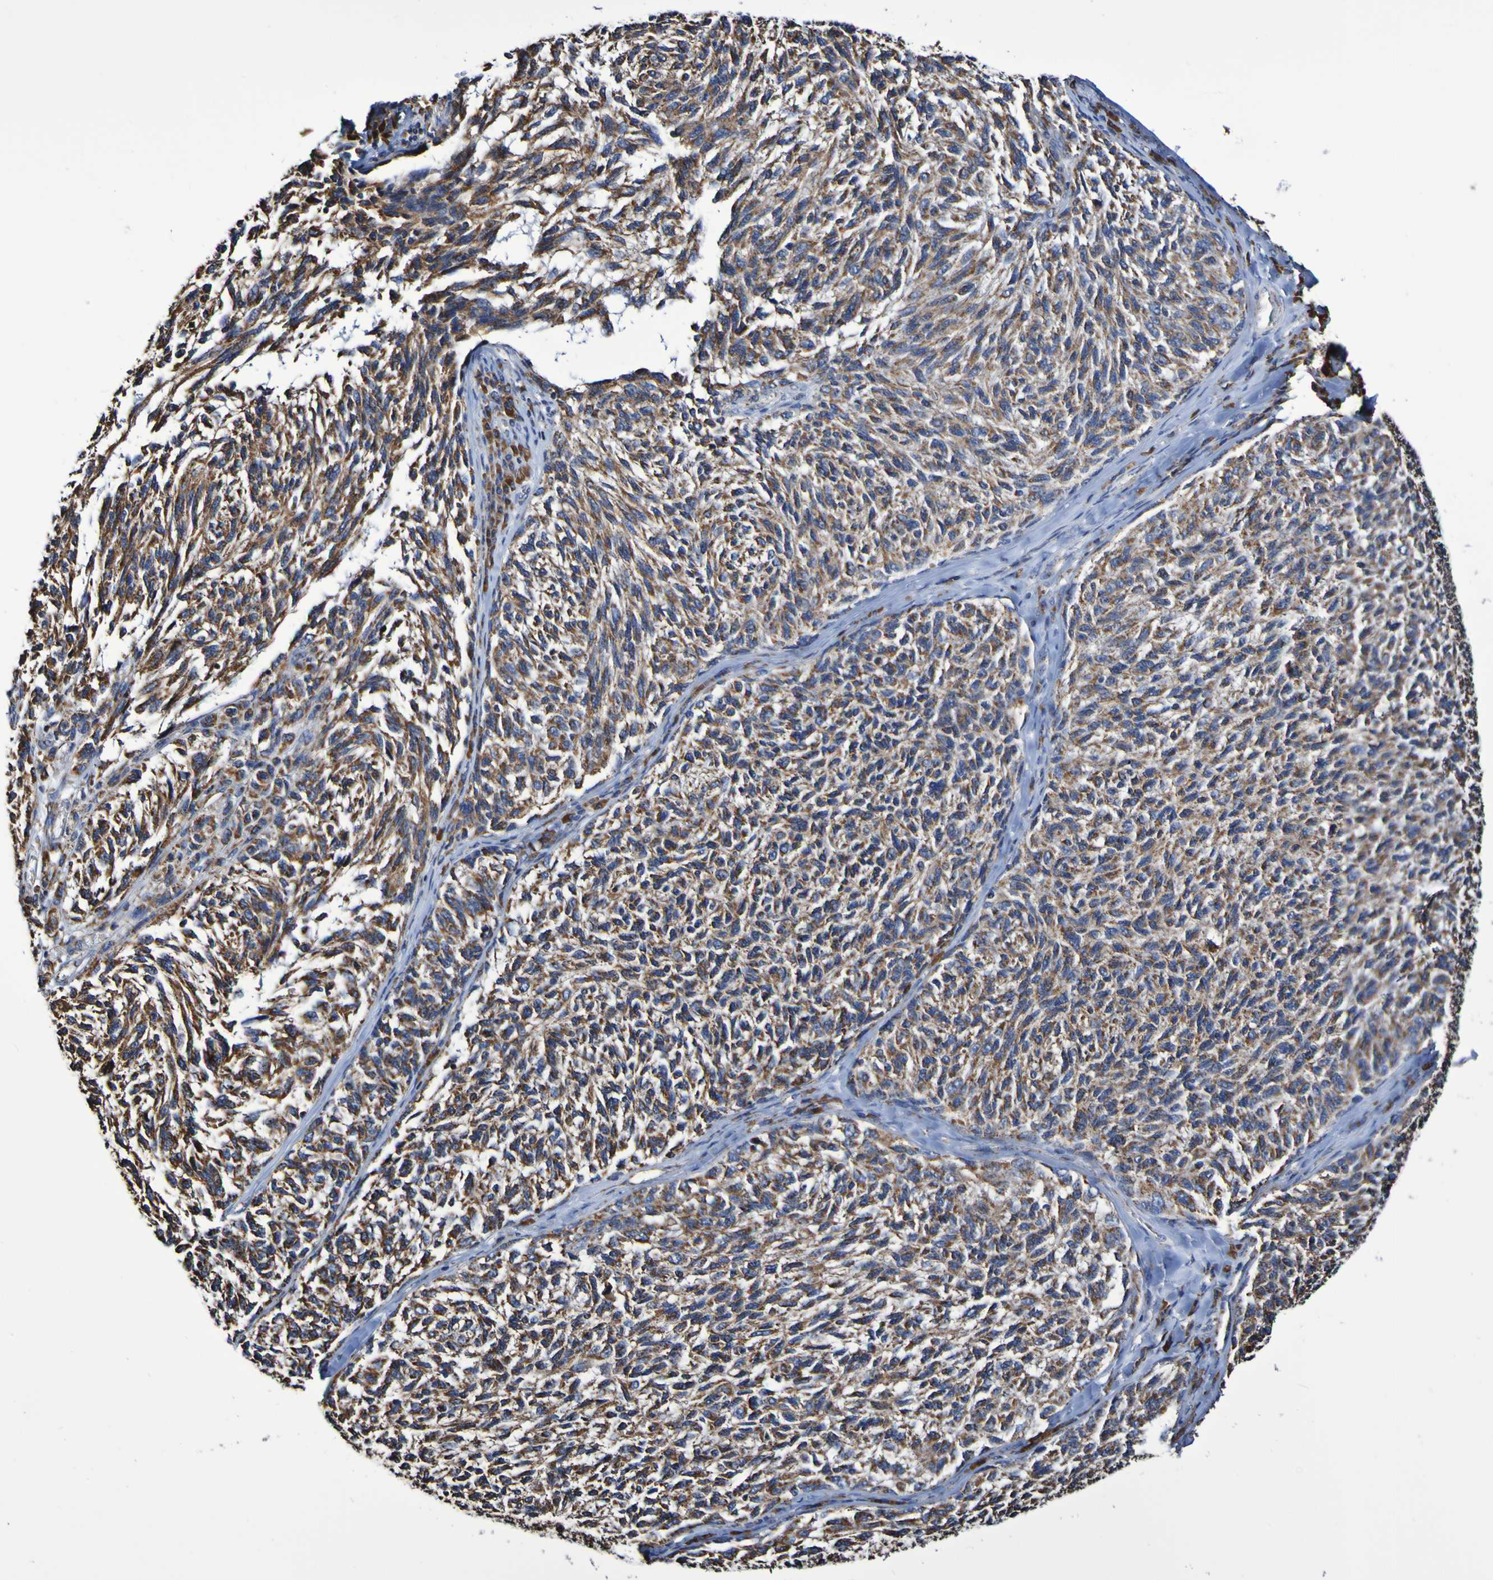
{"staining": {"intensity": "moderate", "quantity": ">75%", "location": "cytoplasmic/membranous"}, "tissue": "melanoma", "cell_type": "Tumor cells", "image_type": "cancer", "snomed": [{"axis": "morphology", "description": "Malignant melanoma, NOS"}, {"axis": "topography", "description": "Skin"}], "caption": "Malignant melanoma stained with a protein marker shows moderate staining in tumor cells.", "gene": "IL18R1", "patient": {"sex": "female", "age": 73}}